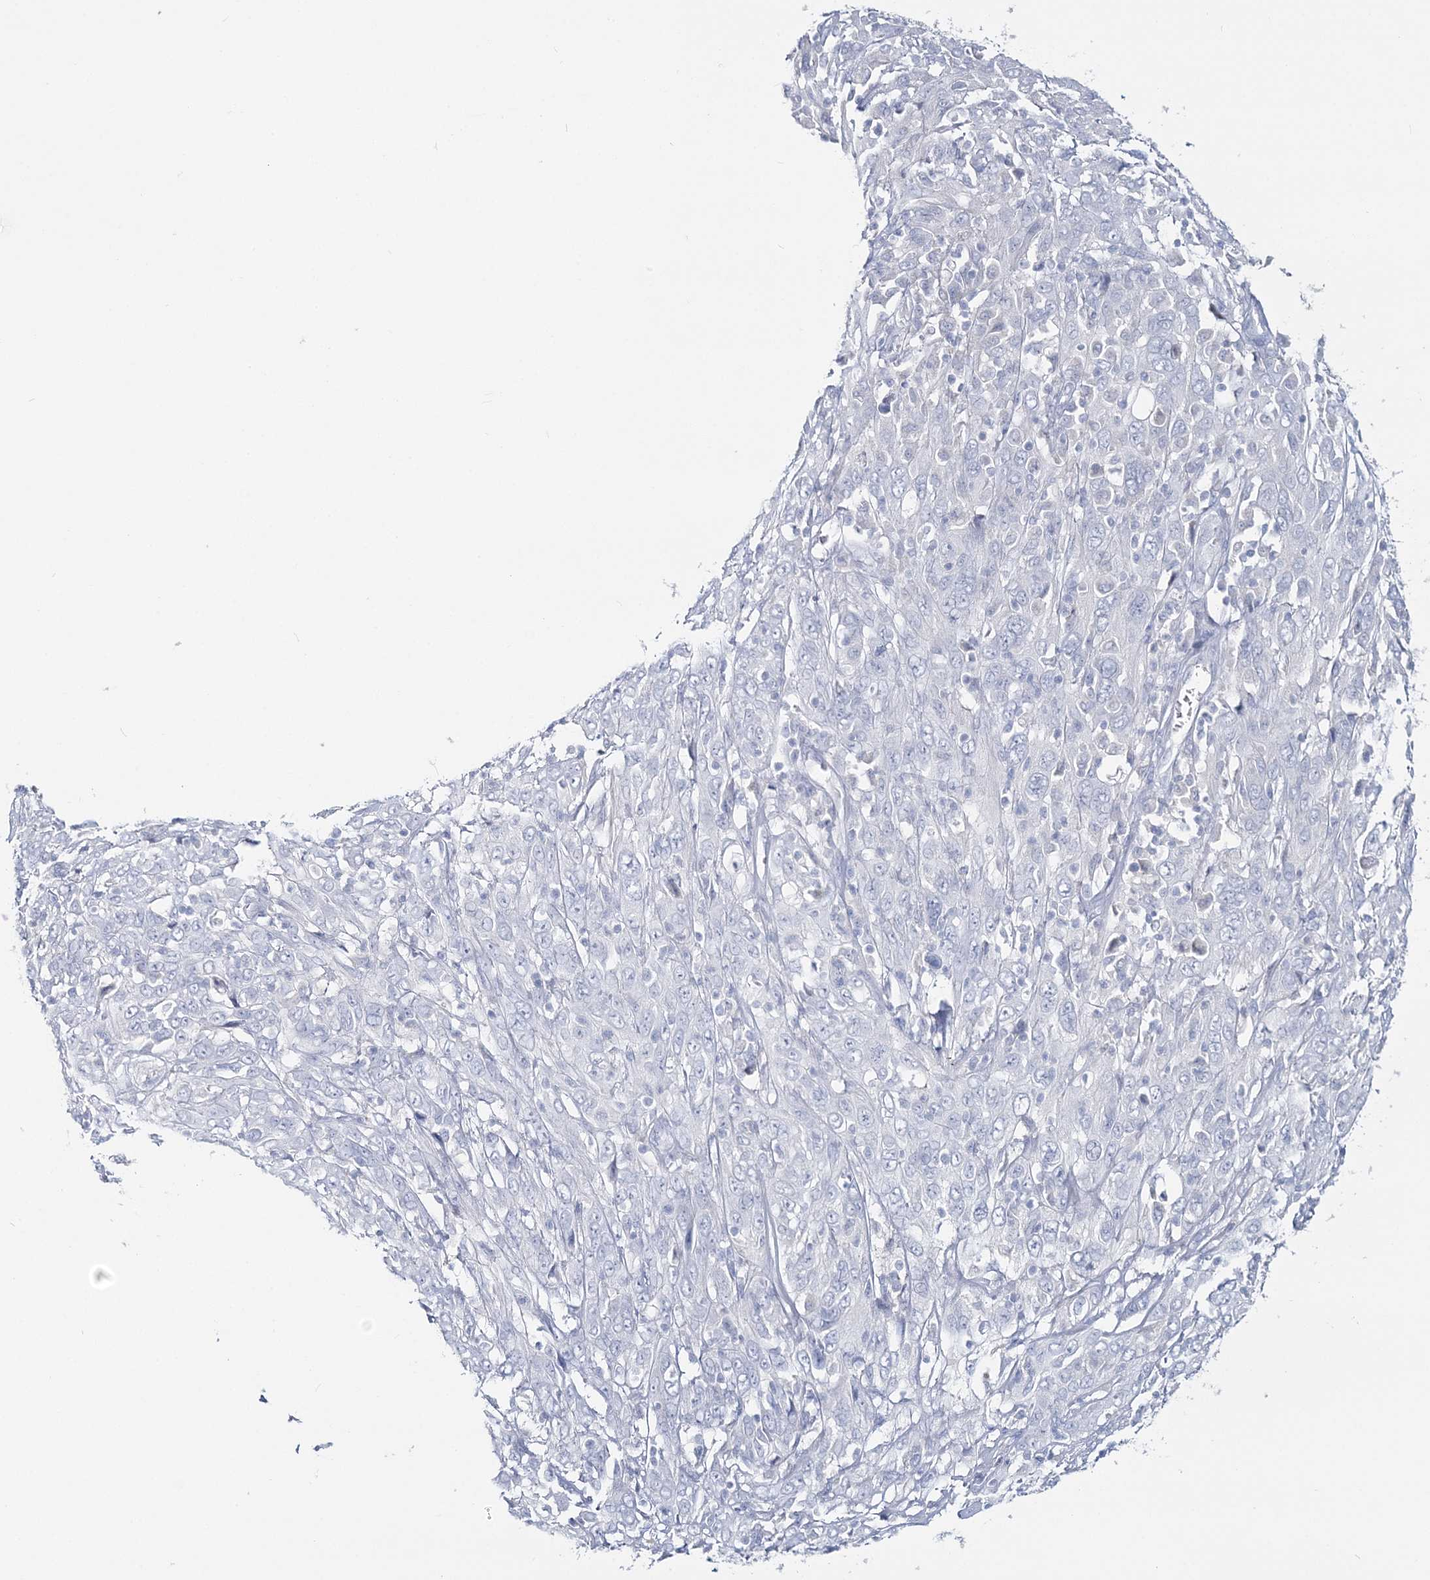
{"staining": {"intensity": "negative", "quantity": "none", "location": "none"}, "tissue": "cervical cancer", "cell_type": "Tumor cells", "image_type": "cancer", "snomed": [{"axis": "morphology", "description": "Squamous cell carcinoma, NOS"}, {"axis": "topography", "description": "Cervix"}], "caption": "IHC of cervical squamous cell carcinoma exhibits no expression in tumor cells.", "gene": "CYP3A4", "patient": {"sex": "female", "age": 46}}